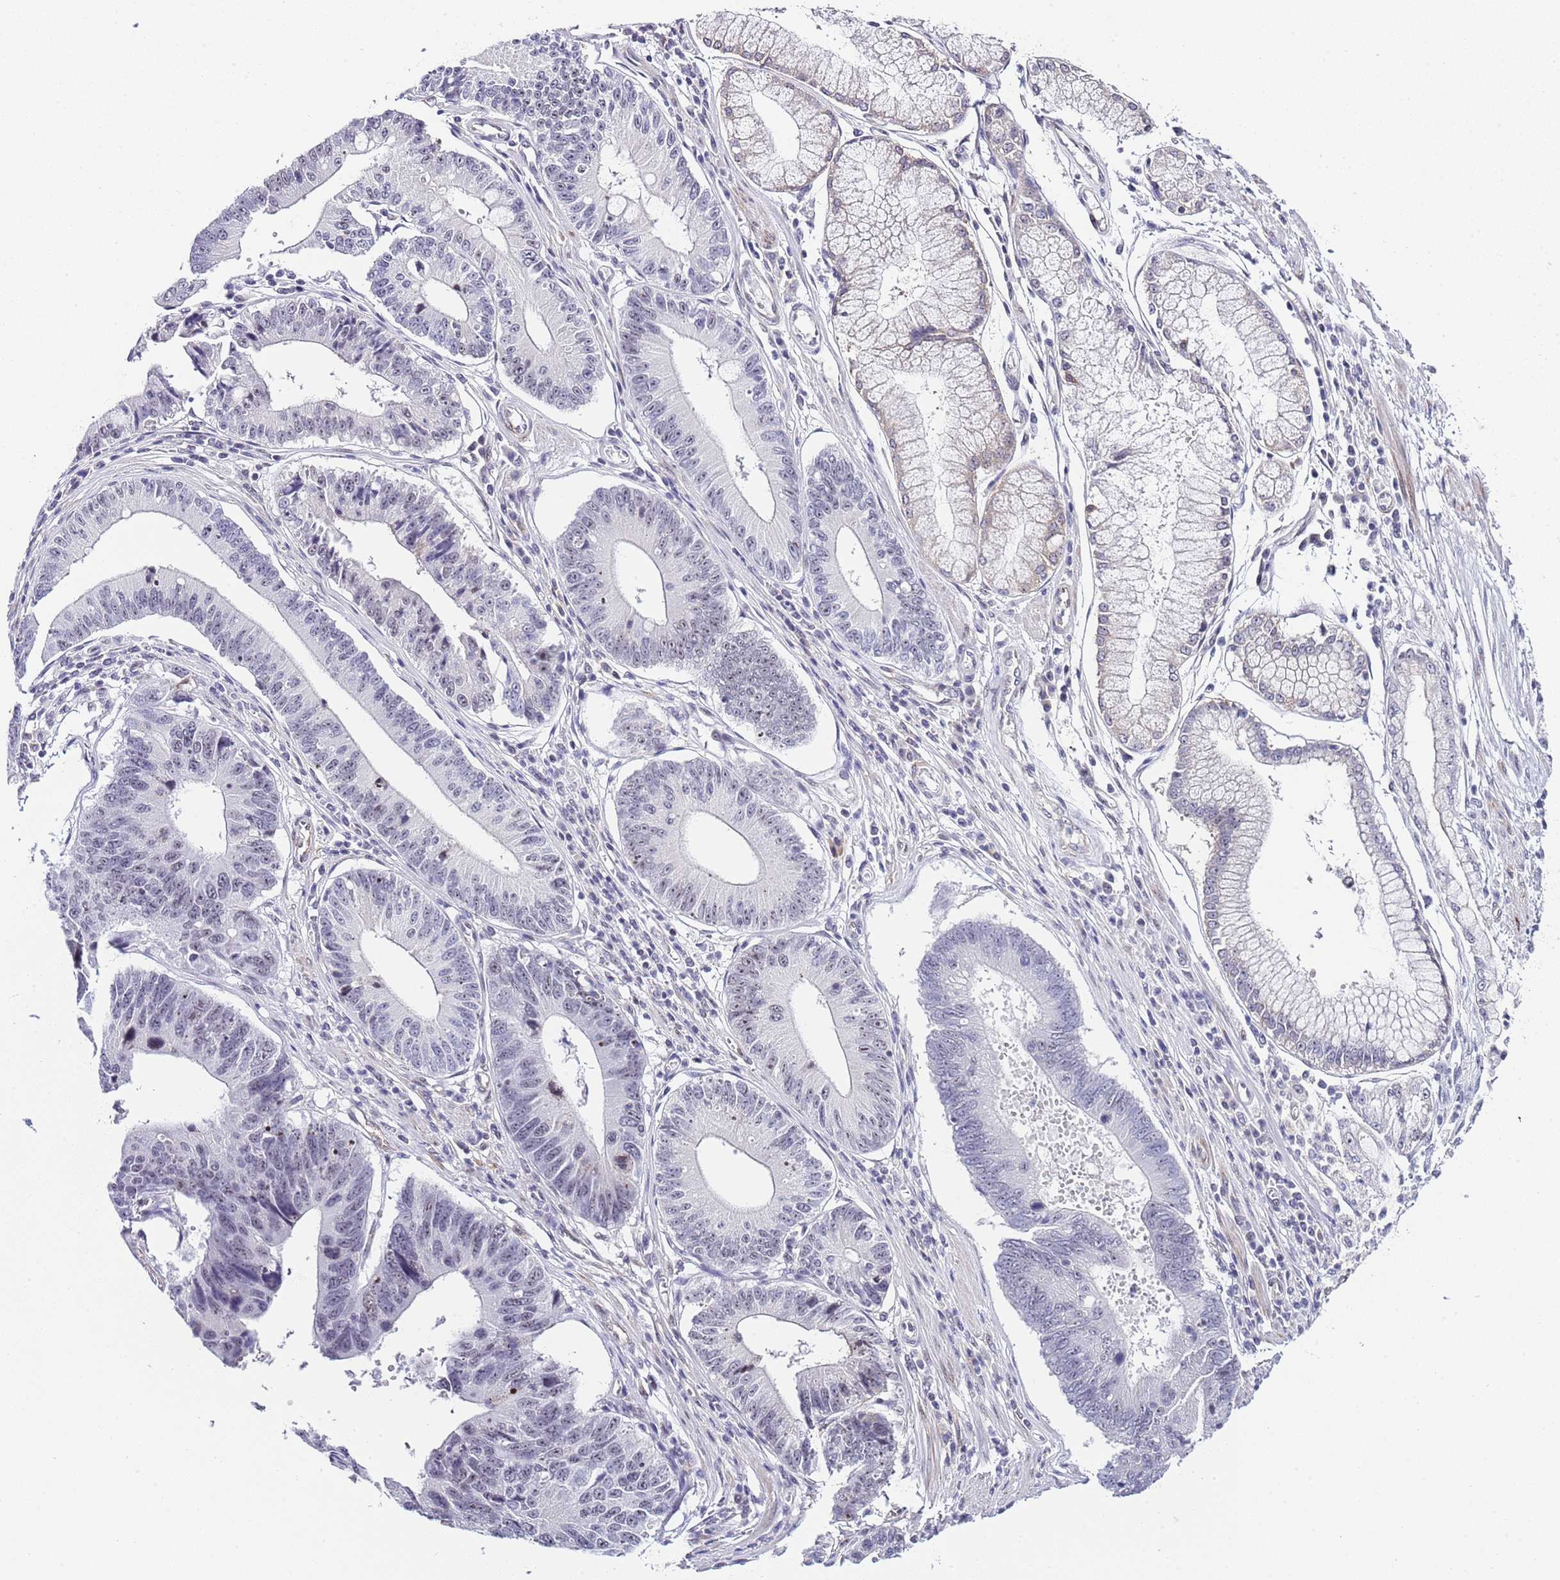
{"staining": {"intensity": "weak", "quantity": "25%-75%", "location": "nuclear"}, "tissue": "stomach cancer", "cell_type": "Tumor cells", "image_type": "cancer", "snomed": [{"axis": "morphology", "description": "Adenocarcinoma, NOS"}, {"axis": "topography", "description": "Stomach"}], "caption": "Immunohistochemistry (IHC) staining of adenocarcinoma (stomach), which exhibits low levels of weak nuclear positivity in approximately 25%-75% of tumor cells indicating weak nuclear protein positivity. The staining was performed using DAB (brown) for protein detection and nuclei were counterstained in hematoxylin (blue).", "gene": "NOP56", "patient": {"sex": "male", "age": 59}}